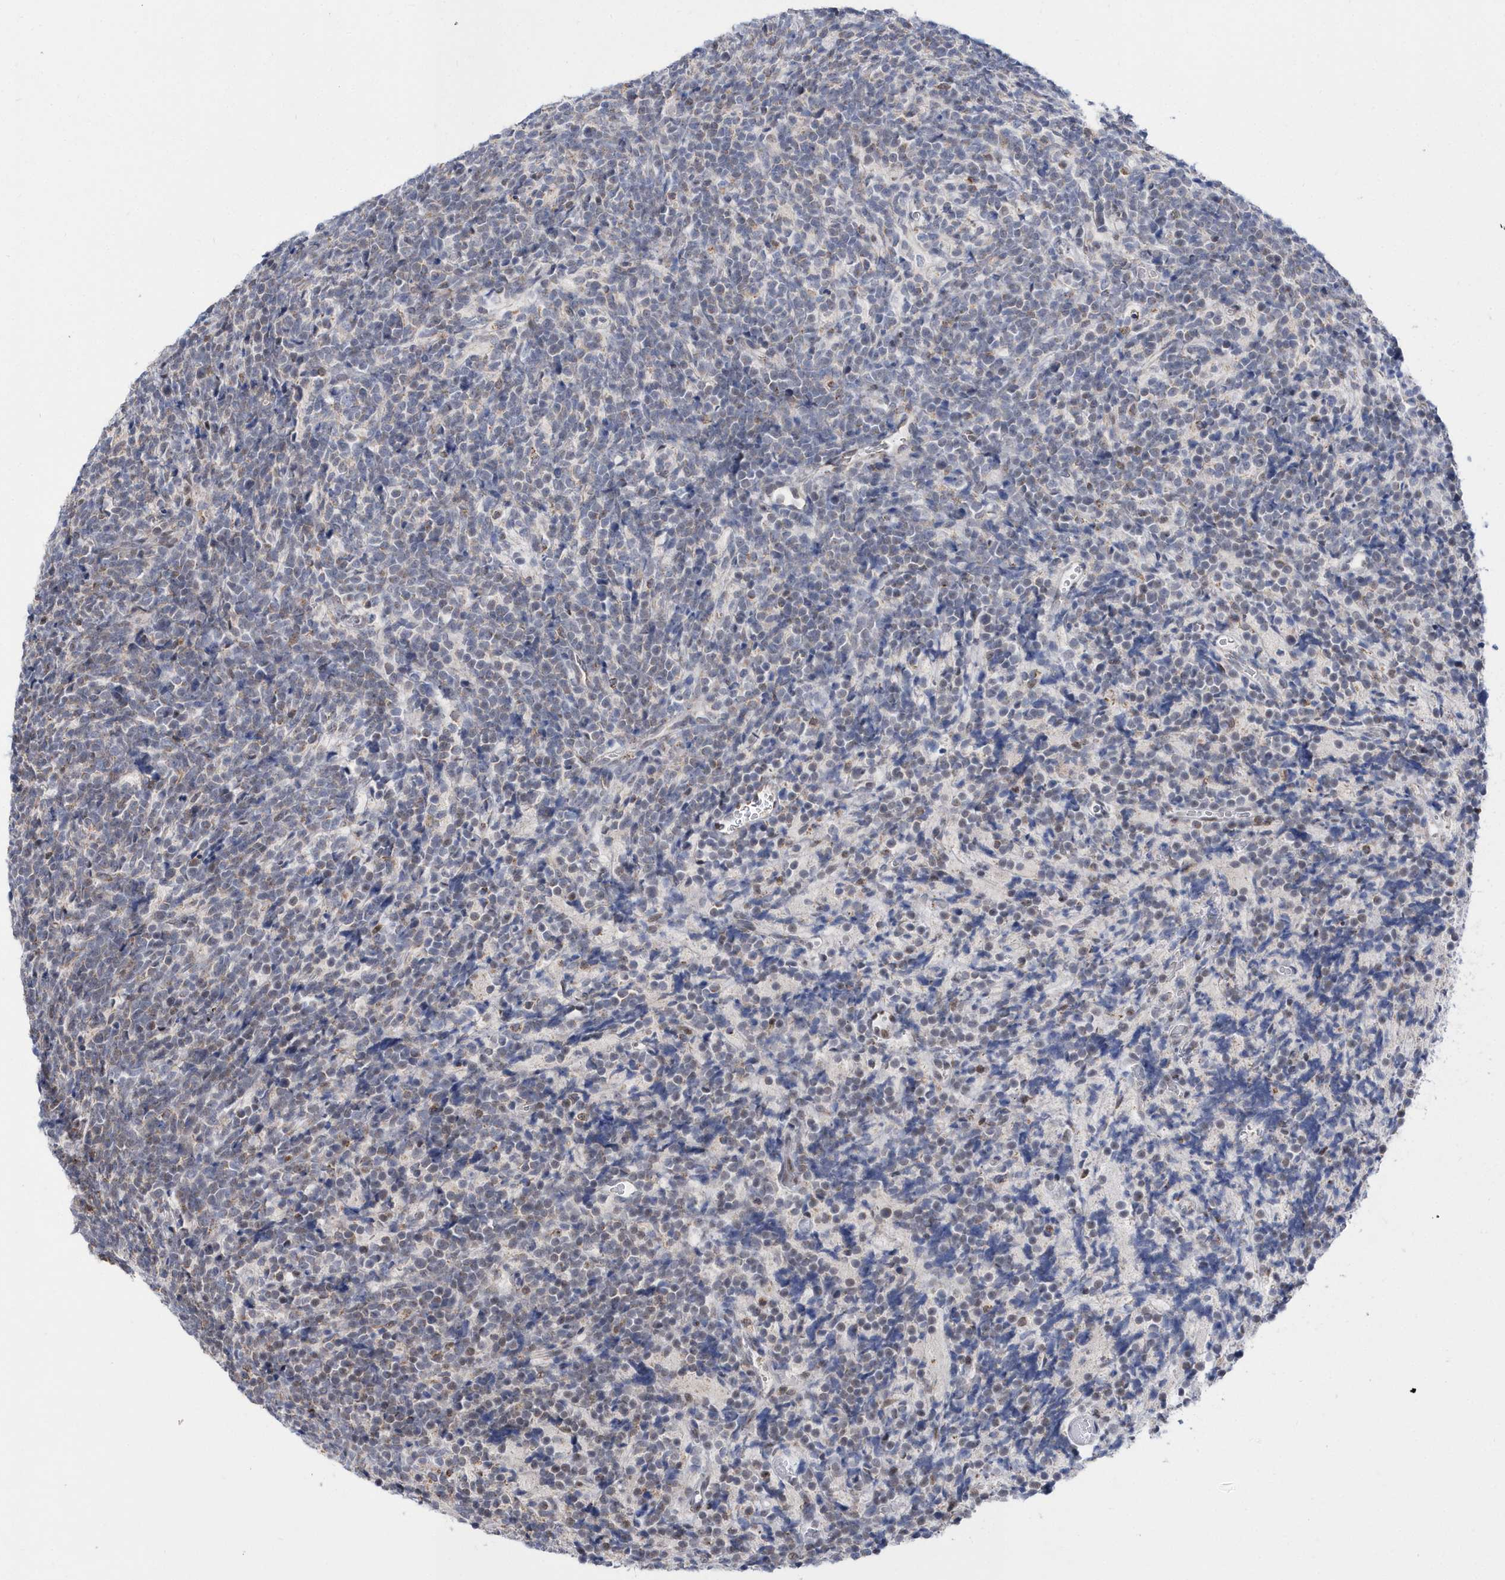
{"staining": {"intensity": "negative", "quantity": "none", "location": "none"}, "tissue": "glioma", "cell_type": "Tumor cells", "image_type": "cancer", "snomed": [{"axis": "morphology", "description": "Glioma, malignant, Low grade"}, {"axis": "topography", "description": "Brain"}], "caption": "IHC histopathology image of neoplastic tissue: human glioma stained with DAB (3,3'-diaminobenzidine) shows no significant protein positivity in tumor cells.", "gene": "SPATA5", "patient": {"sex": "female", "age": 1}}